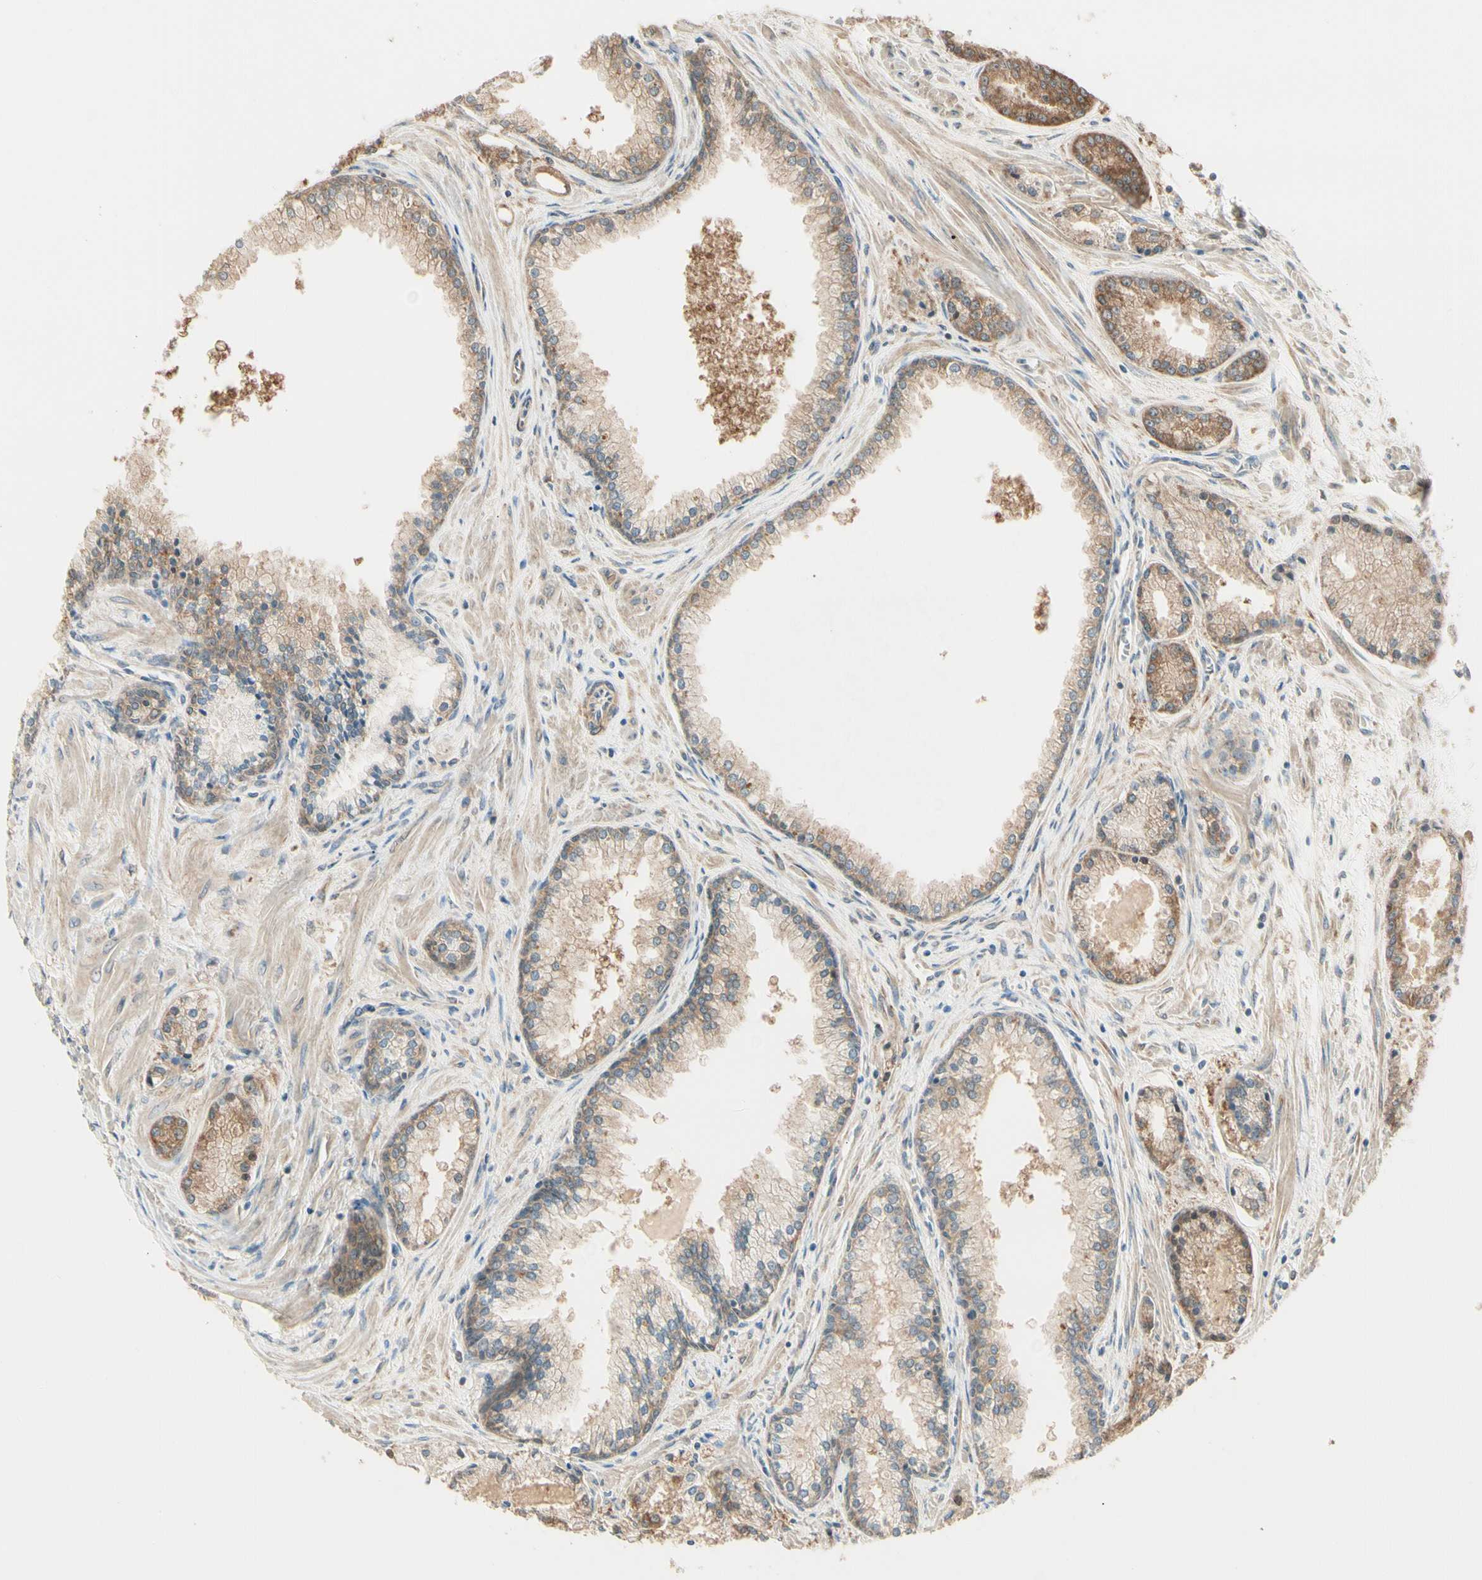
{"staining": {"intensity": "moderate", "quantity": ">75%", "location": "cytoplasmic/membranous"}, "tissue": "prostate cancer", "cell_type": "Tumor cells", "image_type": "cancer", "snomed": [{"axis": "morphology", "description": "Adenocarcinoma, High grade"}, {"axis": "topography", "description": "Prostate"}], "caption": "About >75% of tumor cells in human prostate adenocarcinoma (high-grade) demonstrate moderate cytoplasmic/membranous protein expression as visualized by brown immunohistochemical staining.", "gene": "IRAG1", "patient": {"sex": "male", "age": 61}}